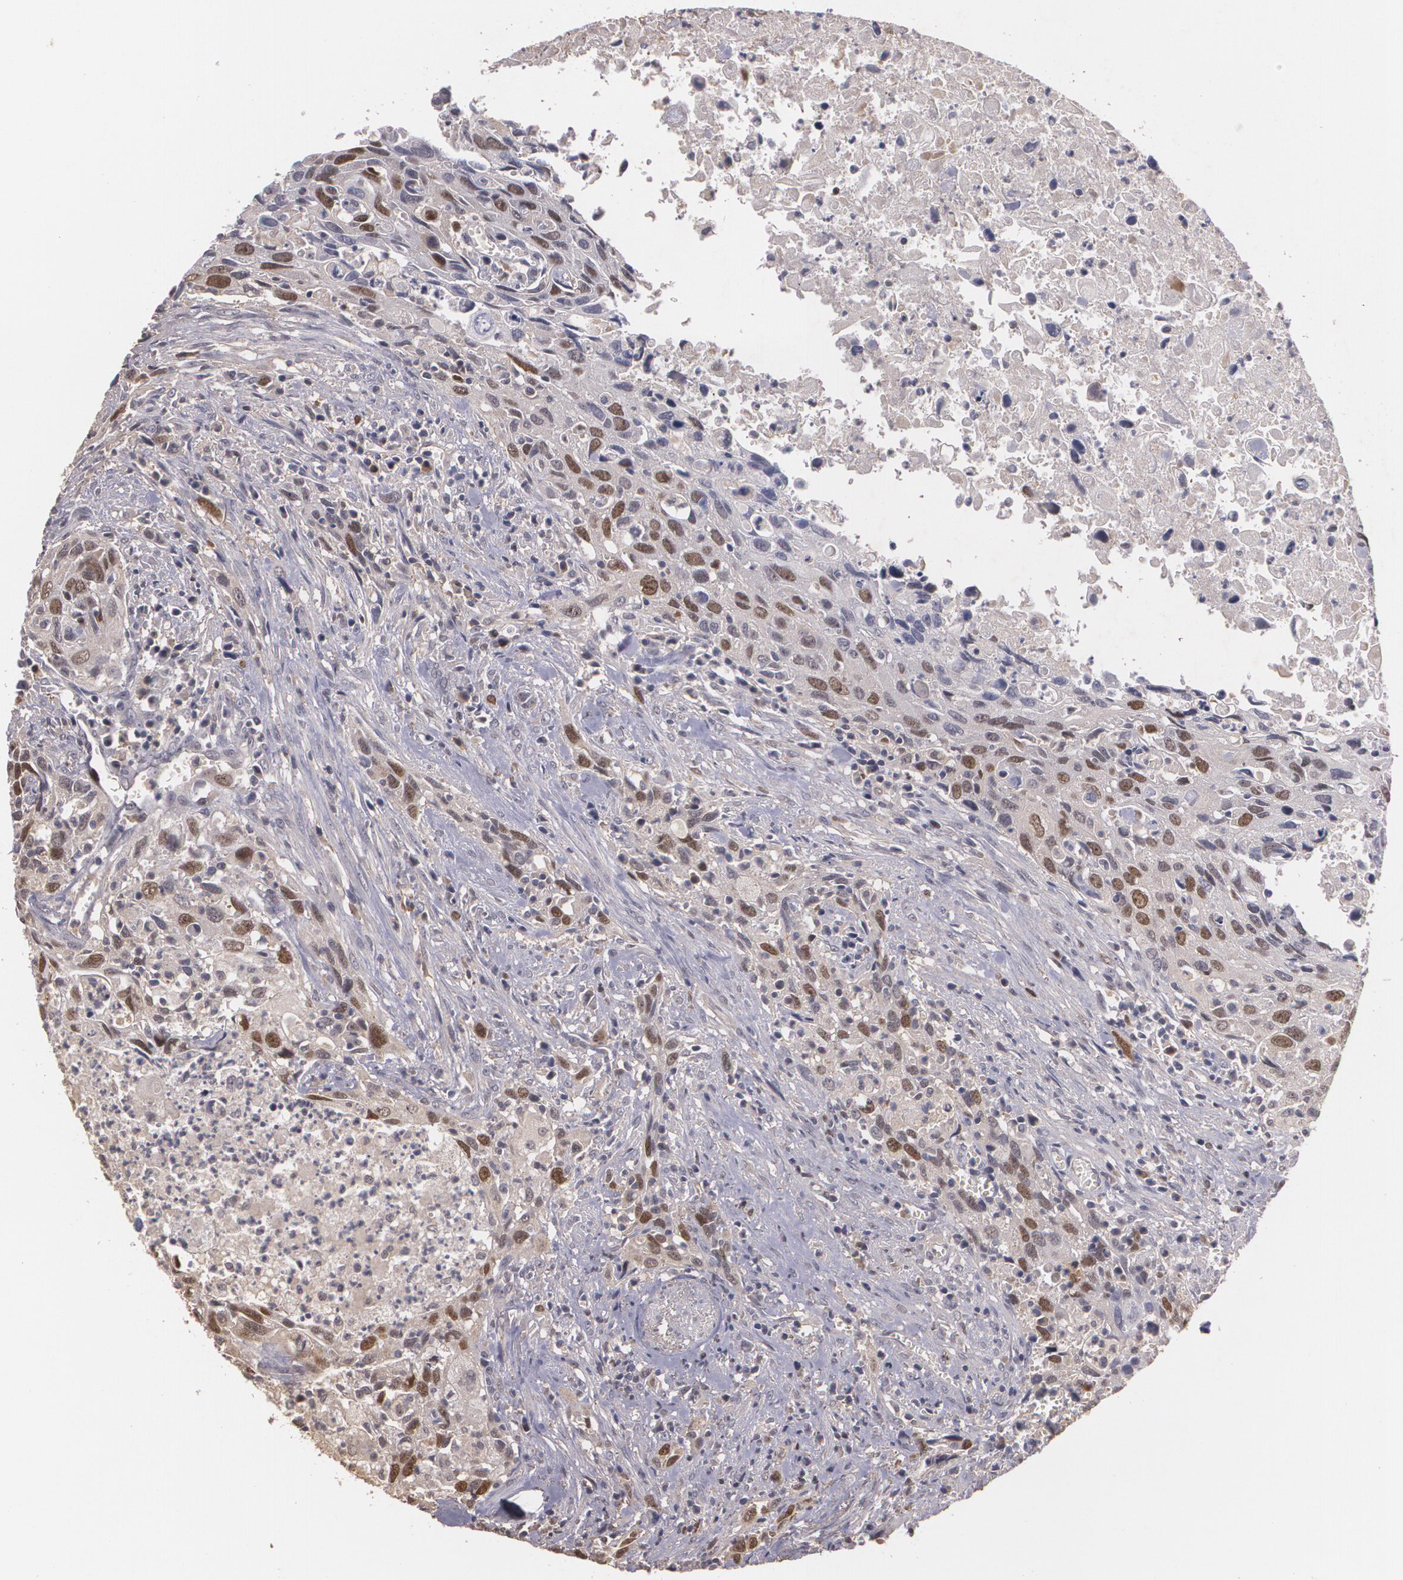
{"staining": {"intensity": "moderate", "quantity": "25%-75%", "location": "cytoplasmic/membranous,nuclear"}, "tissue": "urothelial cancer", "cell_type": "Tumor cells", "image_type": "cancer", "snomed": [{"axis": "morphology", "description": "Urothelial carcinoma, High grade"}, {"axis": "topography", "description": "Urinary bladder"}], "caption": "Urothelial cancer stained with a brown dye exhibits moderate cytoplasmic/membranous and nuclear positive staining in approximately 25%-75% of tumor cells.", "gene": "BRCA1", "patient": {"sex": "male", "age": 71}}